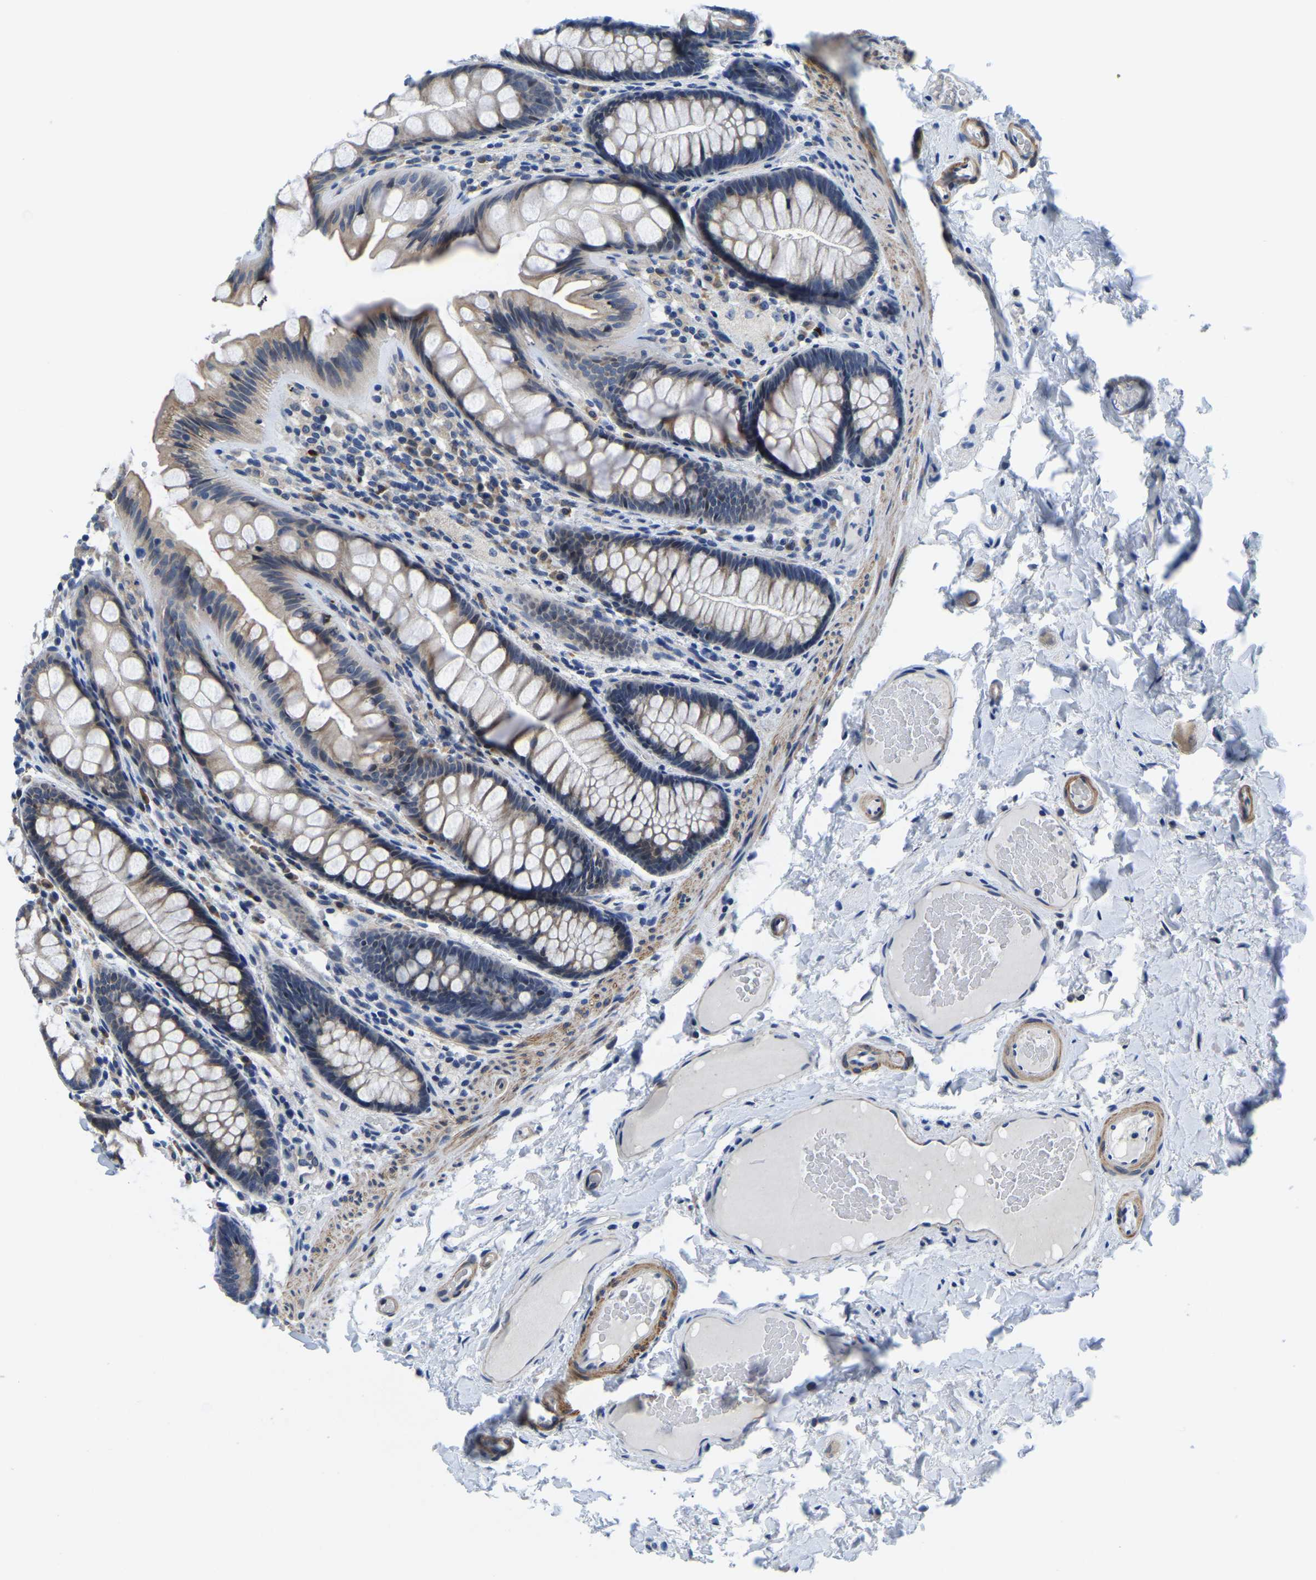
{"staining": {"intensity": "negative", "quantity": "none", "location": "none"}, "tissue": "colon", "cell_type": "Endothelial cells", "image_type": "normal", "snomed": [{"axis": "morphology", "description": "Normal tissue, NOS"}, {"axis": "topography", "description": "Colon"}], "caption": "This is a photomicrograph of immunohistochemistry (IHC) staining of benign colon, which shows no staining in endothelial cells.", "gene": "LIAS", "patient": {"sex": "female", "age": 56}}